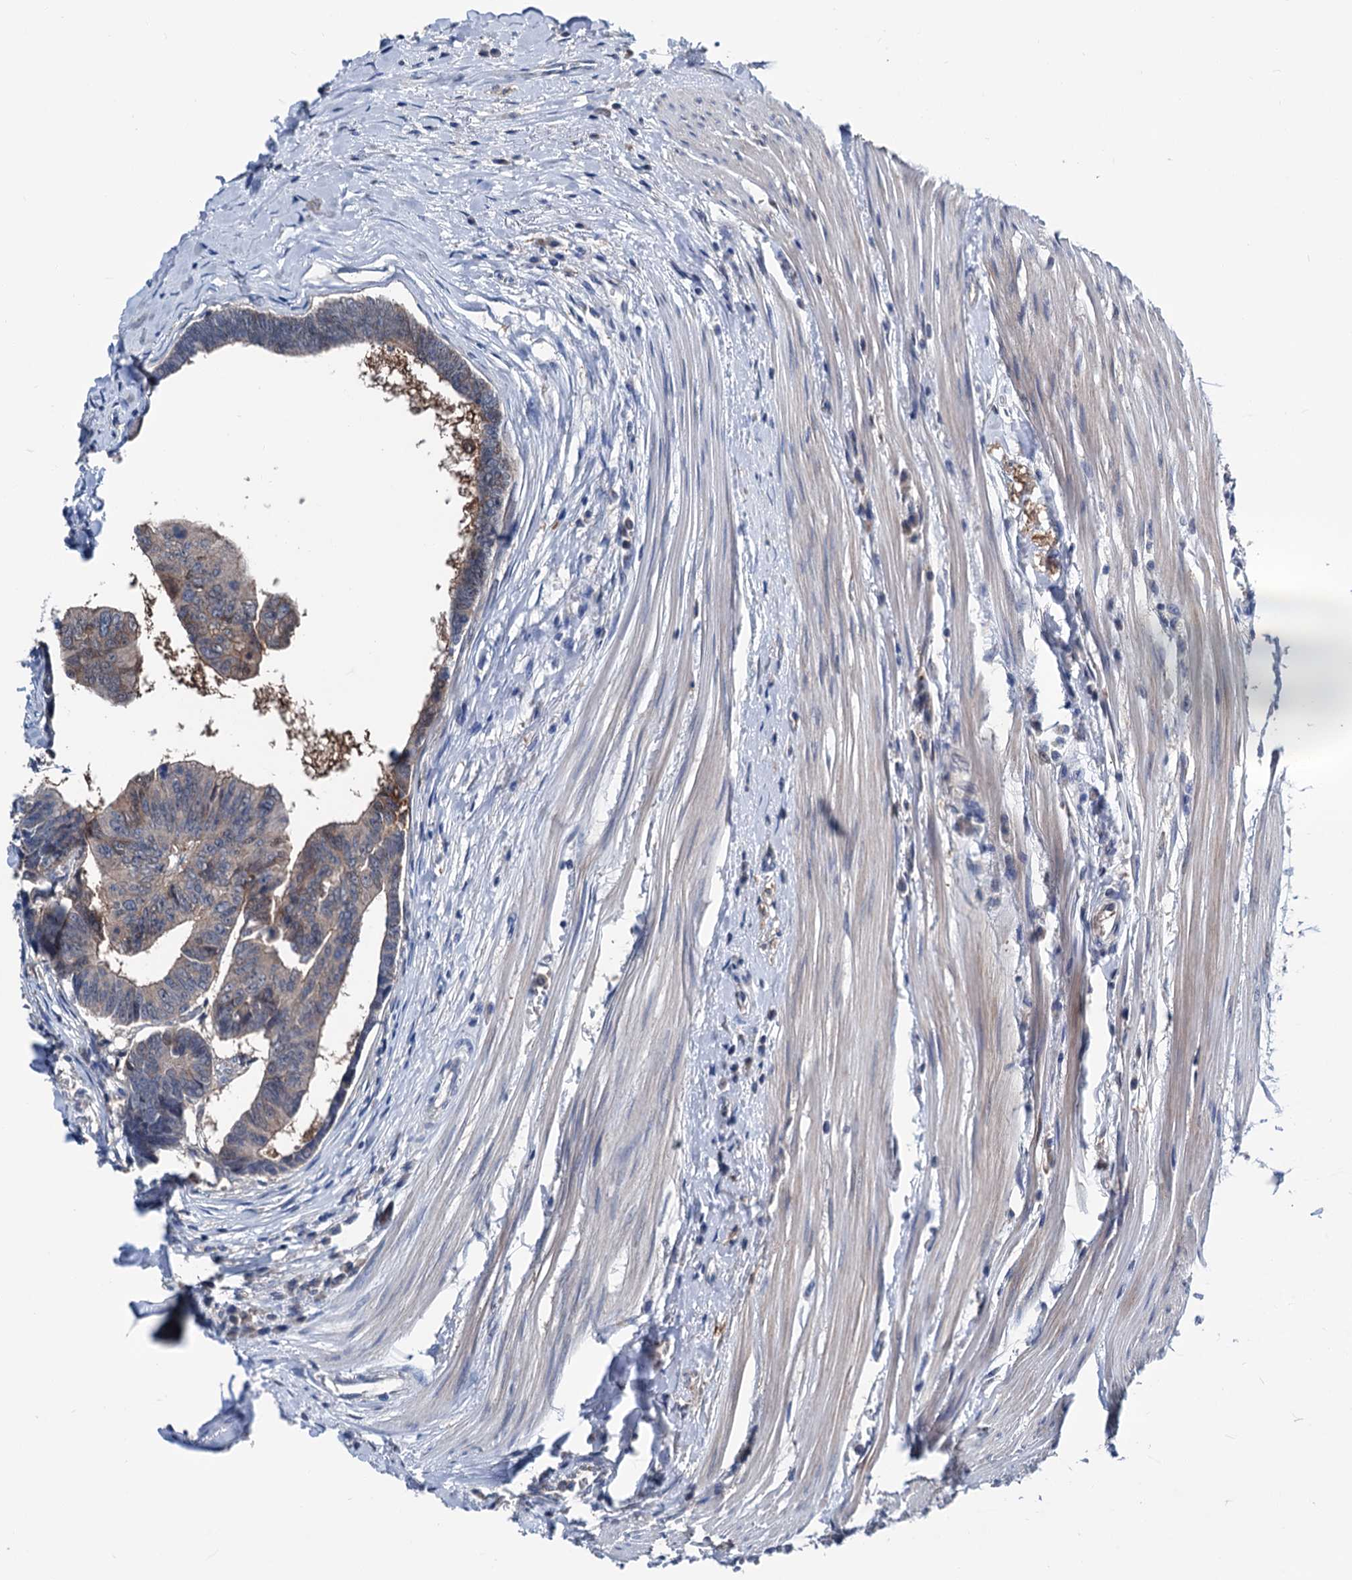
{"staining": {"intensity": "weak", "quantity": "<25%", "location": "cytoplasmic/membranous"}, "tissue": "colorectal cancer", "cell_type": "Tumor cells", "image_type": "cancer", "snomed": [{"axis": "morphology", "description": "Adenocarcinoma, NOS"}, {"axis": "topography", "description": "Rectum"}], "caption": "Colorectal cancer was stained to show a protein in brown. There is no significant staining in tumor cells.", "gene": "GLO1", "patient": {"sex": "female", "age": 65}}